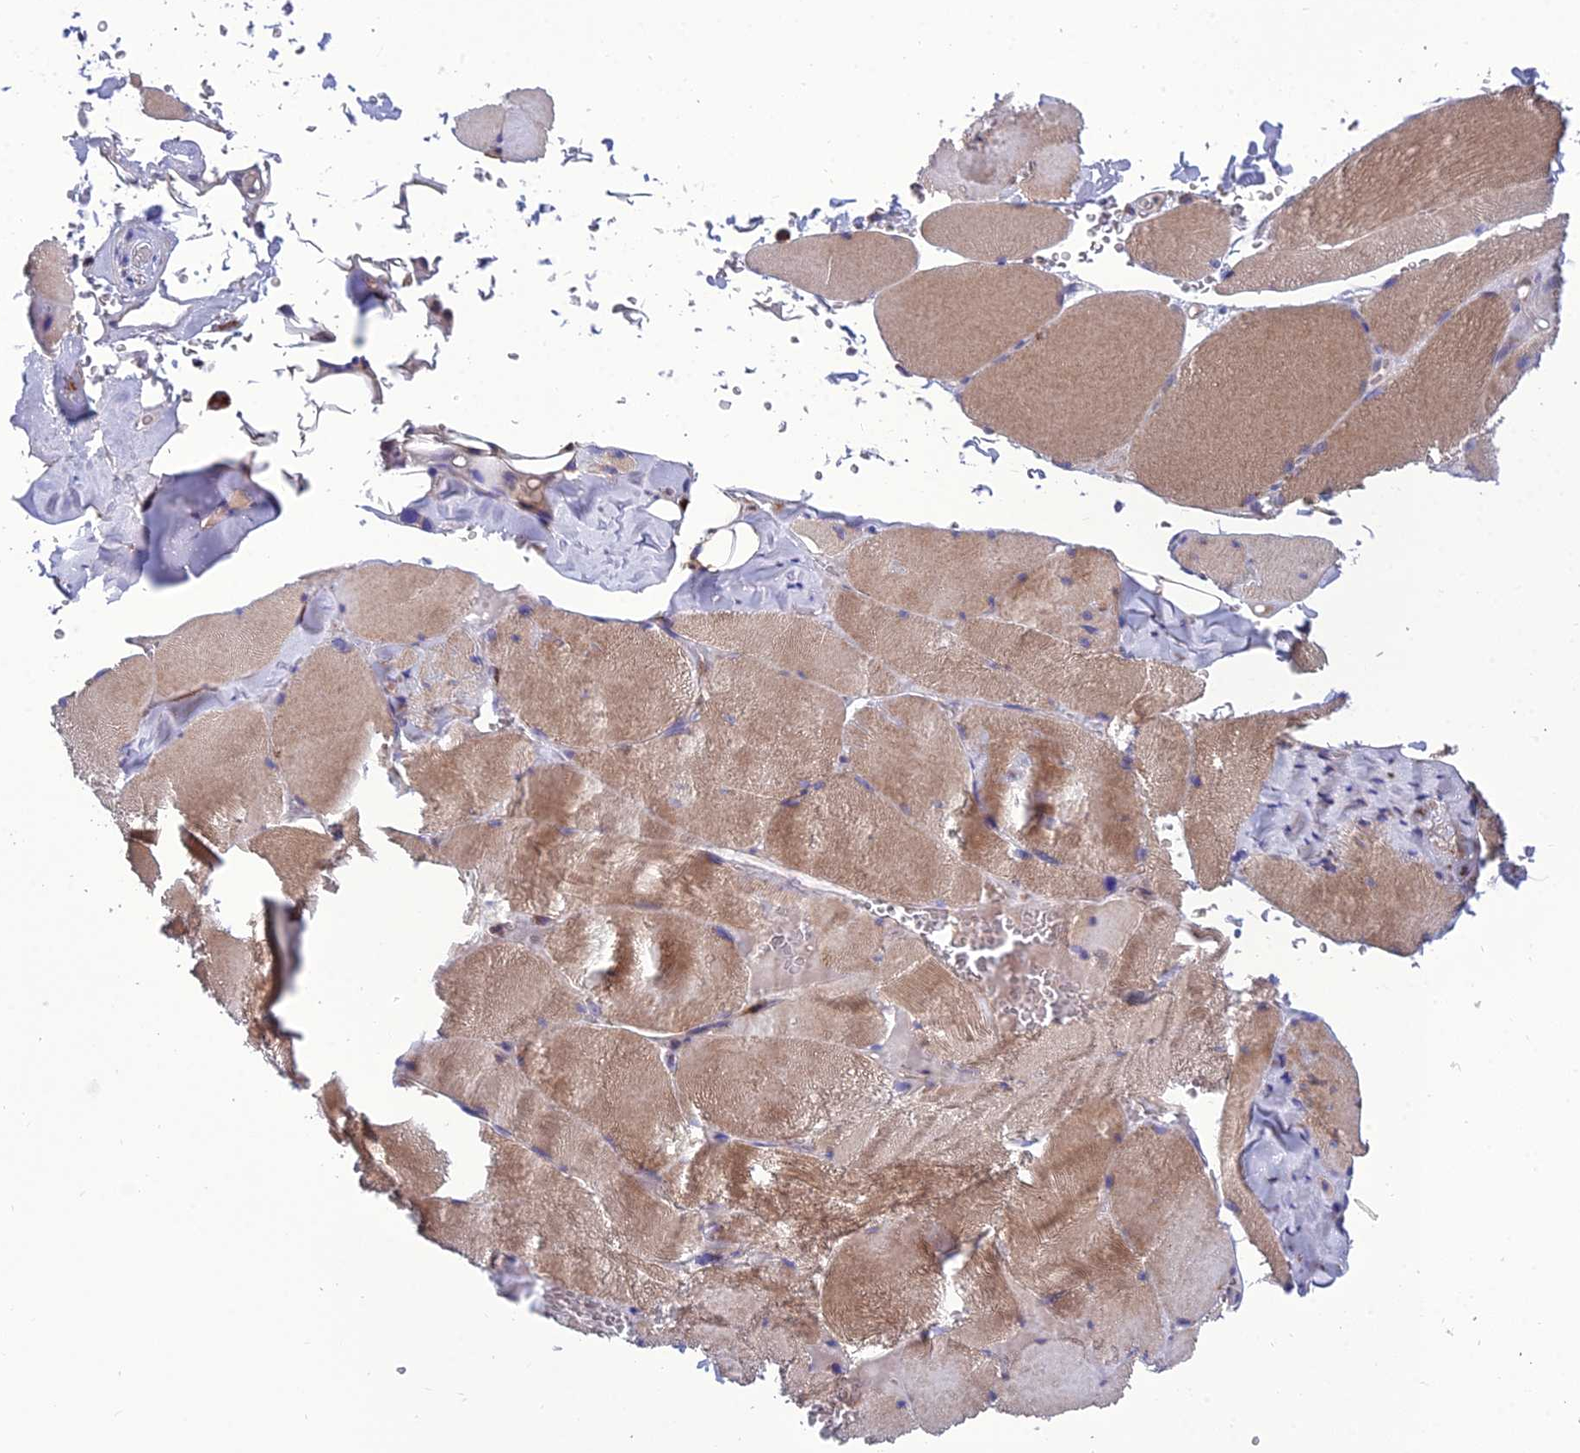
{"staining": {"intensity": "weak", "quantity": ">75%", "location": "cytoplasmic/membranous"}, "tissue": "skeletal muscle", "cell_type": "Myocytes", "image_type": "normal", "snomed": [{"axis": "morphology", "description": "Normal tissue, NOS"}, {"axis": "topography", "description": "Skeletal muscle"}, {"axis": "topography", "description": "Head-Neck"}], "caption": "A low amount of weak cytoplasmic/membranous expression is appreciated in about >75% of myocytes in unremarkable skeletal muscle.", "gene": "UMAD1", "patient": {"sex": "male", "age": 66}}